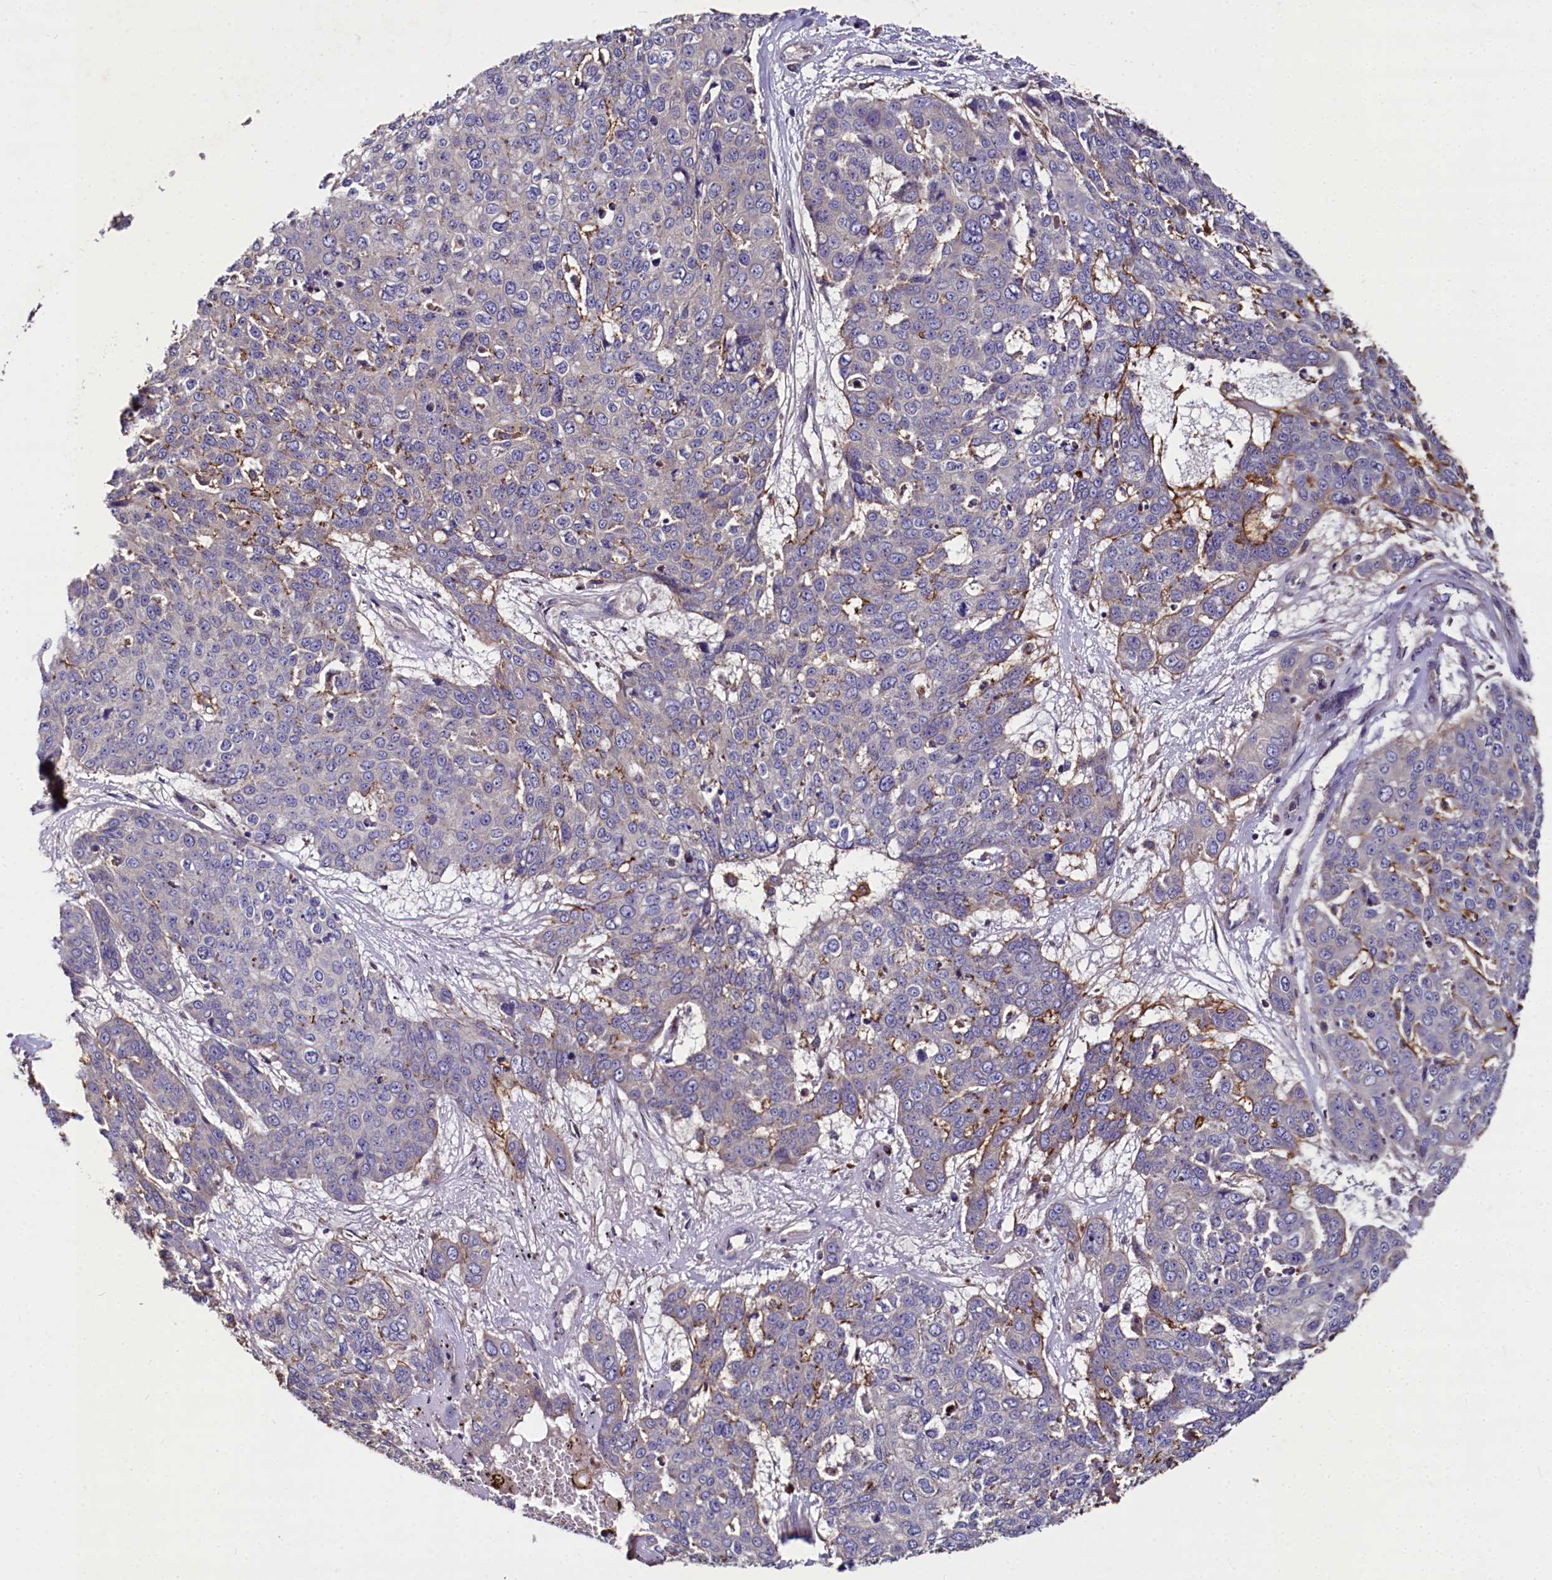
{"staining": {"intensity": "negative", "quantity": "none", "location": "none"}, "tissue": "skin cancer", "cell_type": "Tumor cells", "image_type": "cancer", "snomed": [{"axis": "morphology", "description": "Squamous cell carcinoma, NOS"}, {"axis": "topography", "description": "Skin"}], "caption": "Histopathology image shows no significant protein positivity in tumor cells of squamous cell carcinoma (skin).", "gene": "SPRYD3", "patient": {"sex": "male", "age": 71}}